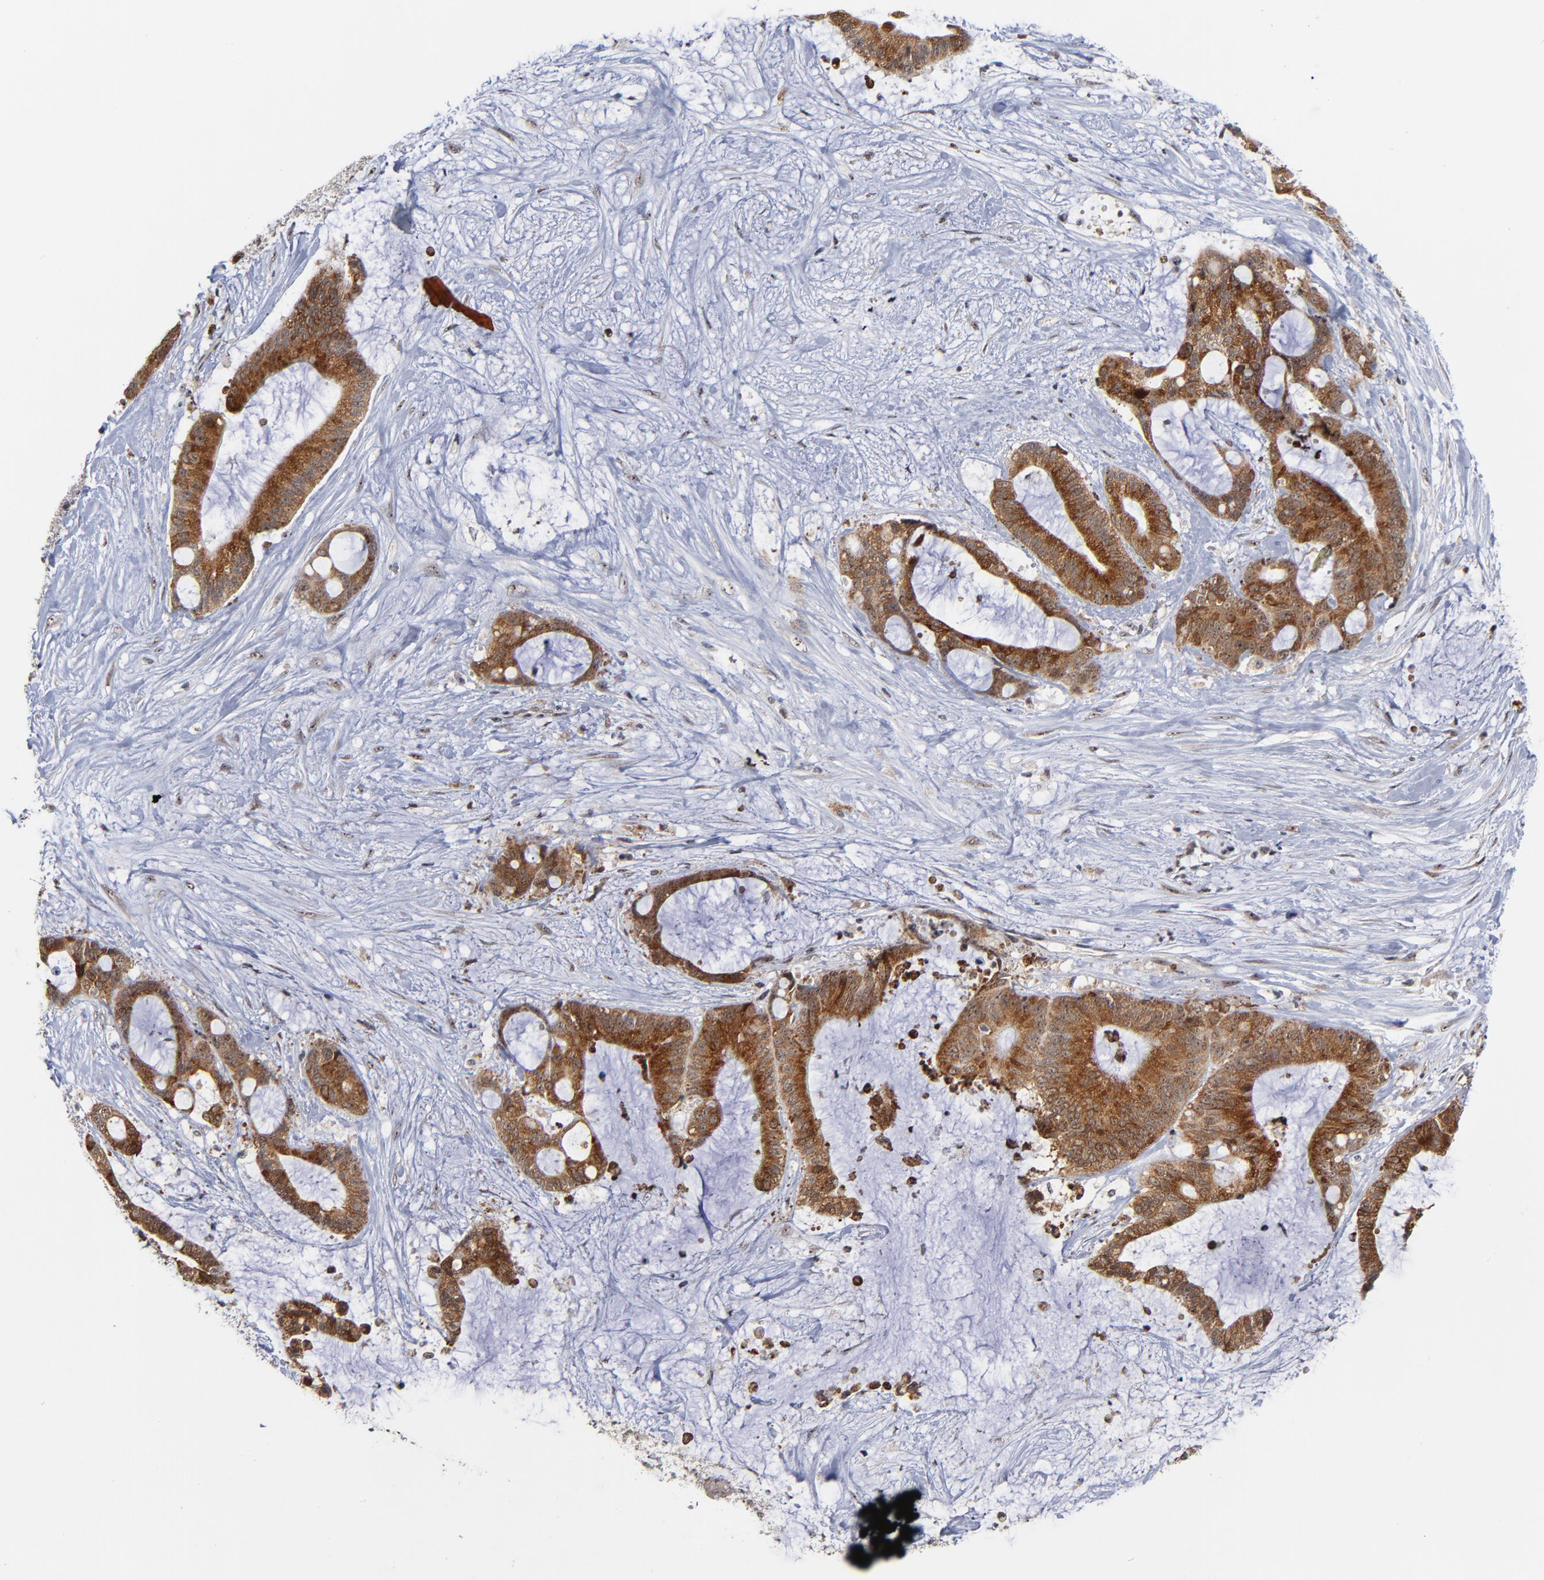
{"staining": {"intensity": "moderate", "quantity": ">75%", "location": "cytoplasmic/membranous,nuclear"}, "tissue": "liver cancer", "cell_type": "Tumor cells", "image_type": "cancer", "snomed": [{"axis": "morphology", "description": "Cholangiocarcinoma"}, {"axis": "topography", "description": "Liver"}], "caption": "Immunohistochemical staining of human liver cancer (cholangiocarcinoma) shows moderate cytoplasmic/membranous and nuclear protein staining in about >75% of tumor cells.", "gene": "ZNF419", "patient": {"sex": "female", "age": 73}}